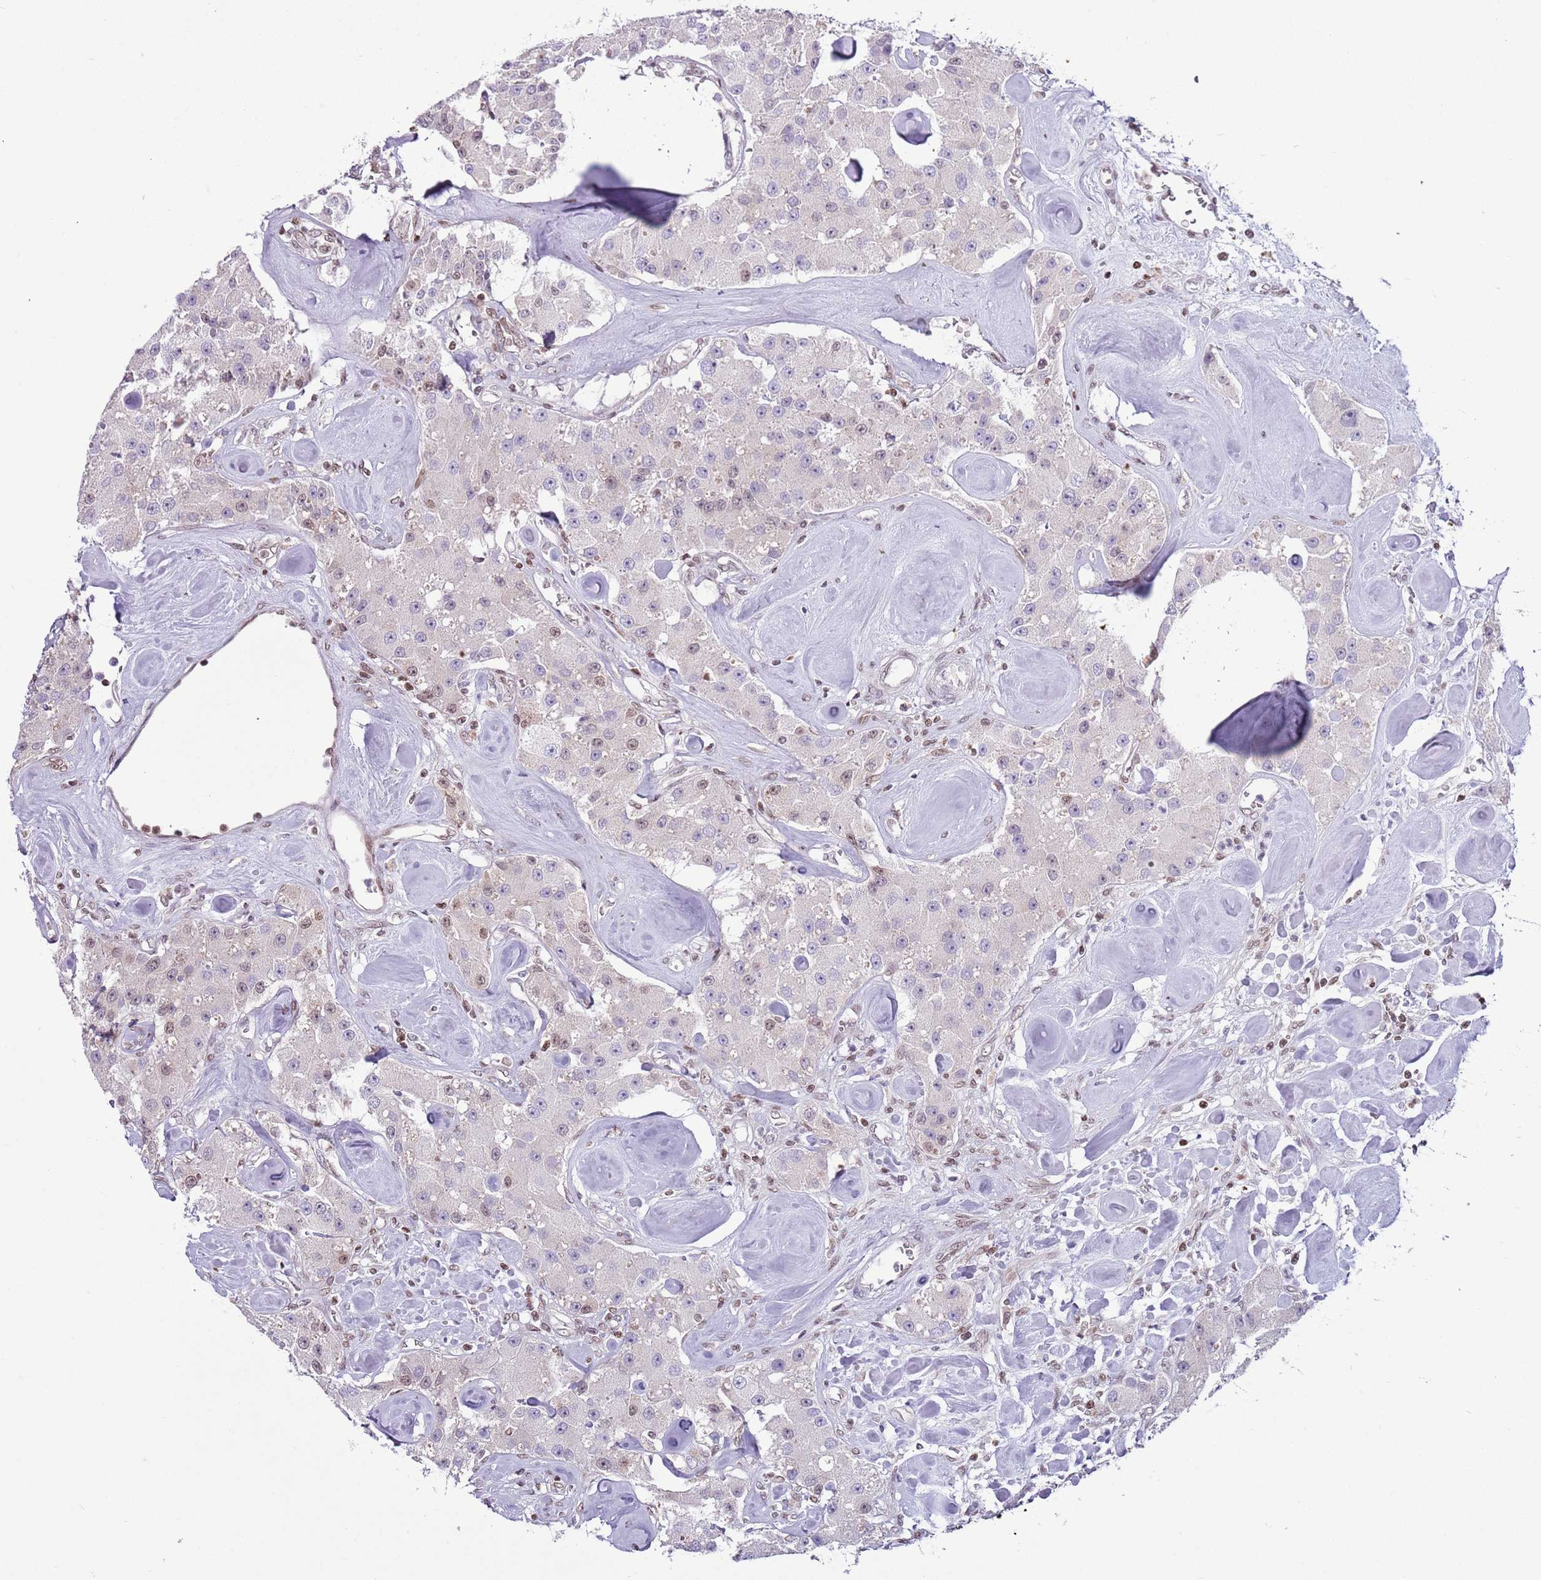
{"staining": {"intensity": "weak", "quantity": "<25%", "location": "nuclear"}, "tissue": "carcinoid", "cell_type": "Tumor cells", "image_type": "cancer", "snomed": [{"axis": "morphology", "description": "Carcinoid, malignant, NOS"}, {"axis": "topography", "description": "Pancreas"}], "caption": "DAB (3,3'-diaminobenzidine) immunohistochemical staining of human carcinoid shows no significant expression in tumor cells. (DAB immunohistochemistry (IHC) visualized using brightfield microscopy, high magnification).", "gene": "SELENOH", "patient": {"sex": "male", "age": 41}}